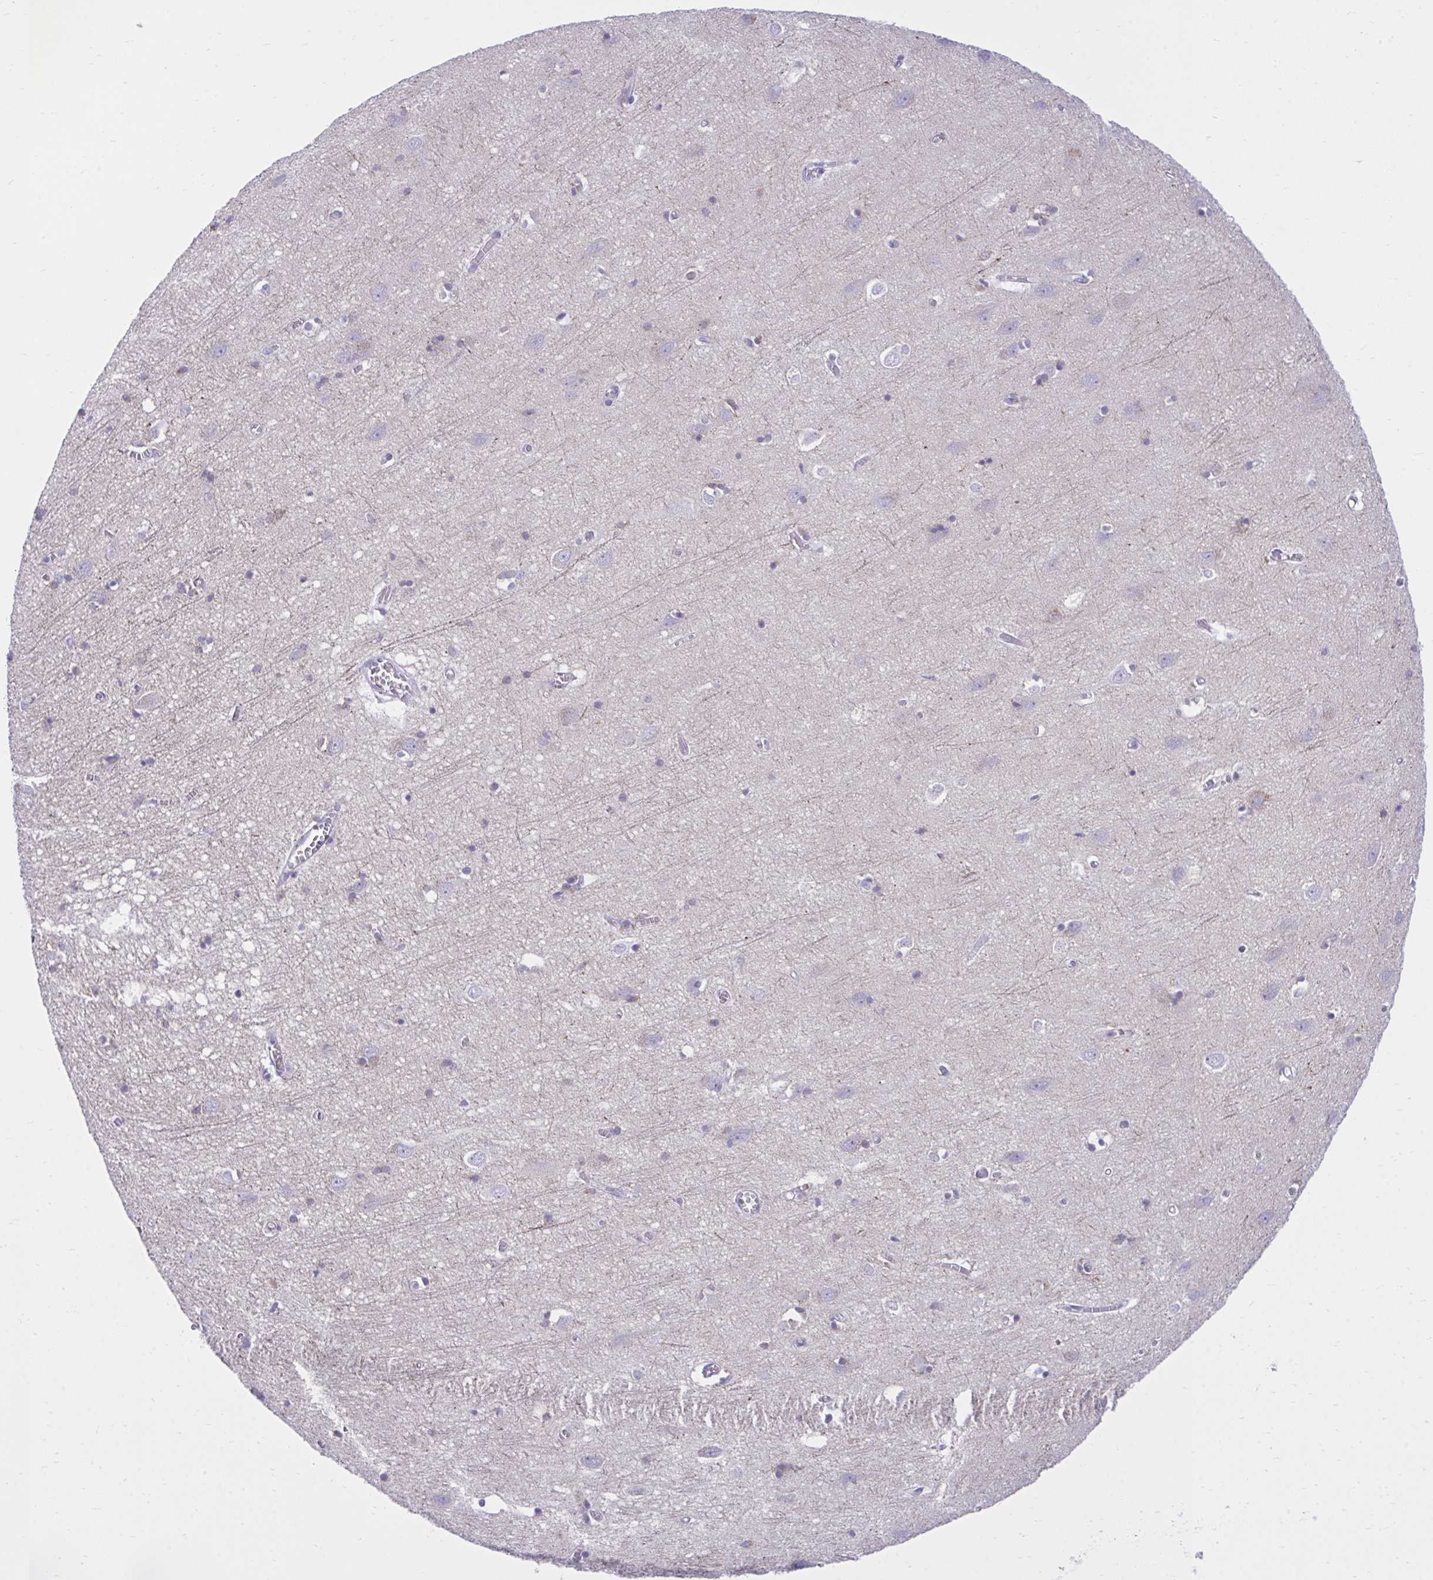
{"staining": {"intensity": "negative", "quantity": "none", "location": "none"}, "tissue": "cerebral cortex", "cell_type": "Endothelial cells", "image_type": "normal", "snomed": [{"axis": "morphology", "description": "Normal tissue, NOS"}, {"axis": "topography", "description": "Cerebral cortex"}], "caption": "Normal cerebral cortex was stained to show a protein in brown. There is no significant positivity in endothelial cells. (Brightfield microscopy of DAB (3,3'-diaminobenzidine) immunohistochemistry at high magnification).", "gene": "PLEKHH1", "patient": {"sex": "male", "age": 70}}